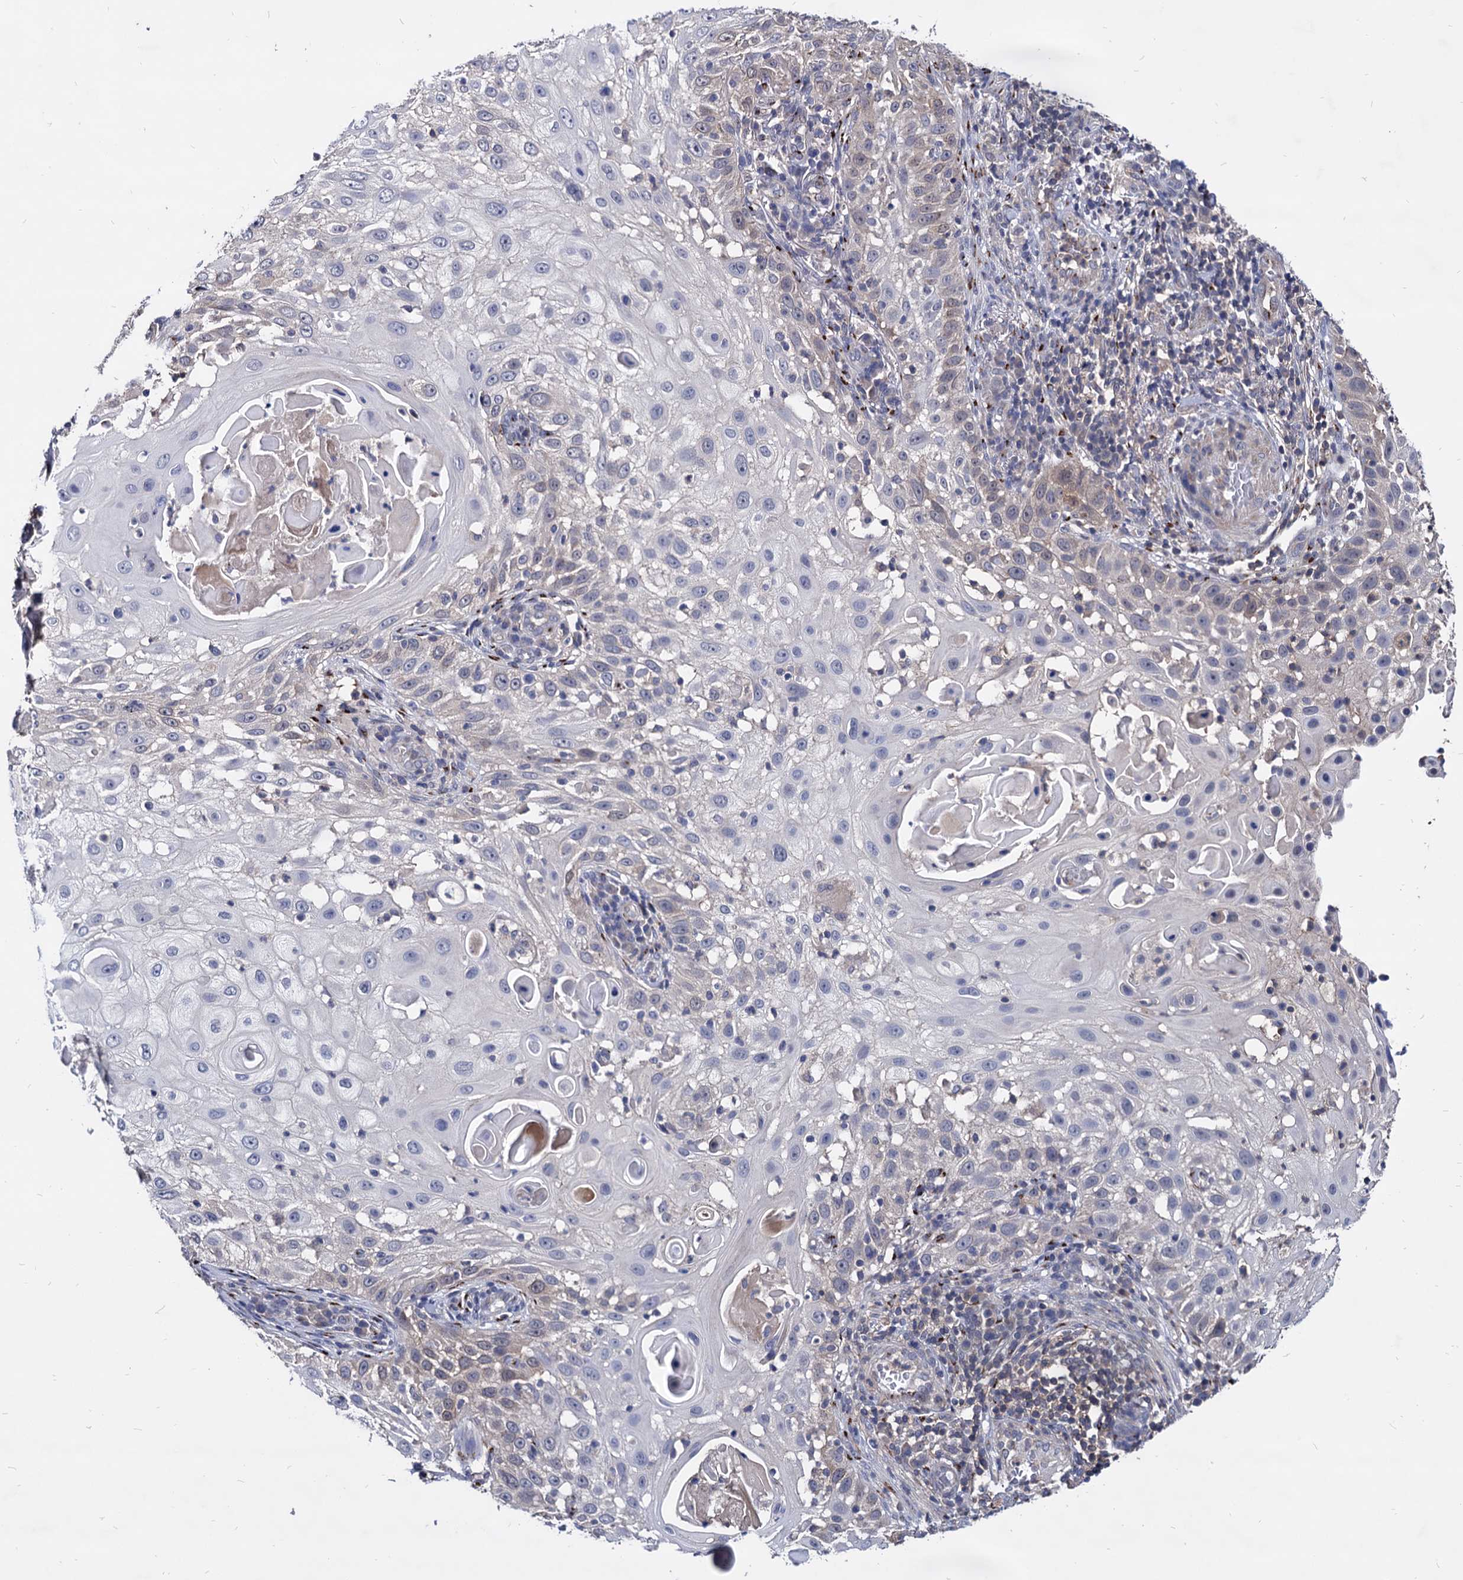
{"staining": {"intensity": "negative", "quantity": "none", "location": "none"}, "tissue": "skin cancer", "cell_type": "Tumor cells", "image_type": "cancer", "snomed": [{"axis": "morphology", "description": "Squamous cell carcinoma, NOS"}, {"axis": "topography", "description": "Skin"}], "caption": "Squamous cell carcinoma (skin) stained for a protein using IHC reveals no positivity tumor cells.", "gene": "ESD", "patient": {"sex": "female", "age": 44}}